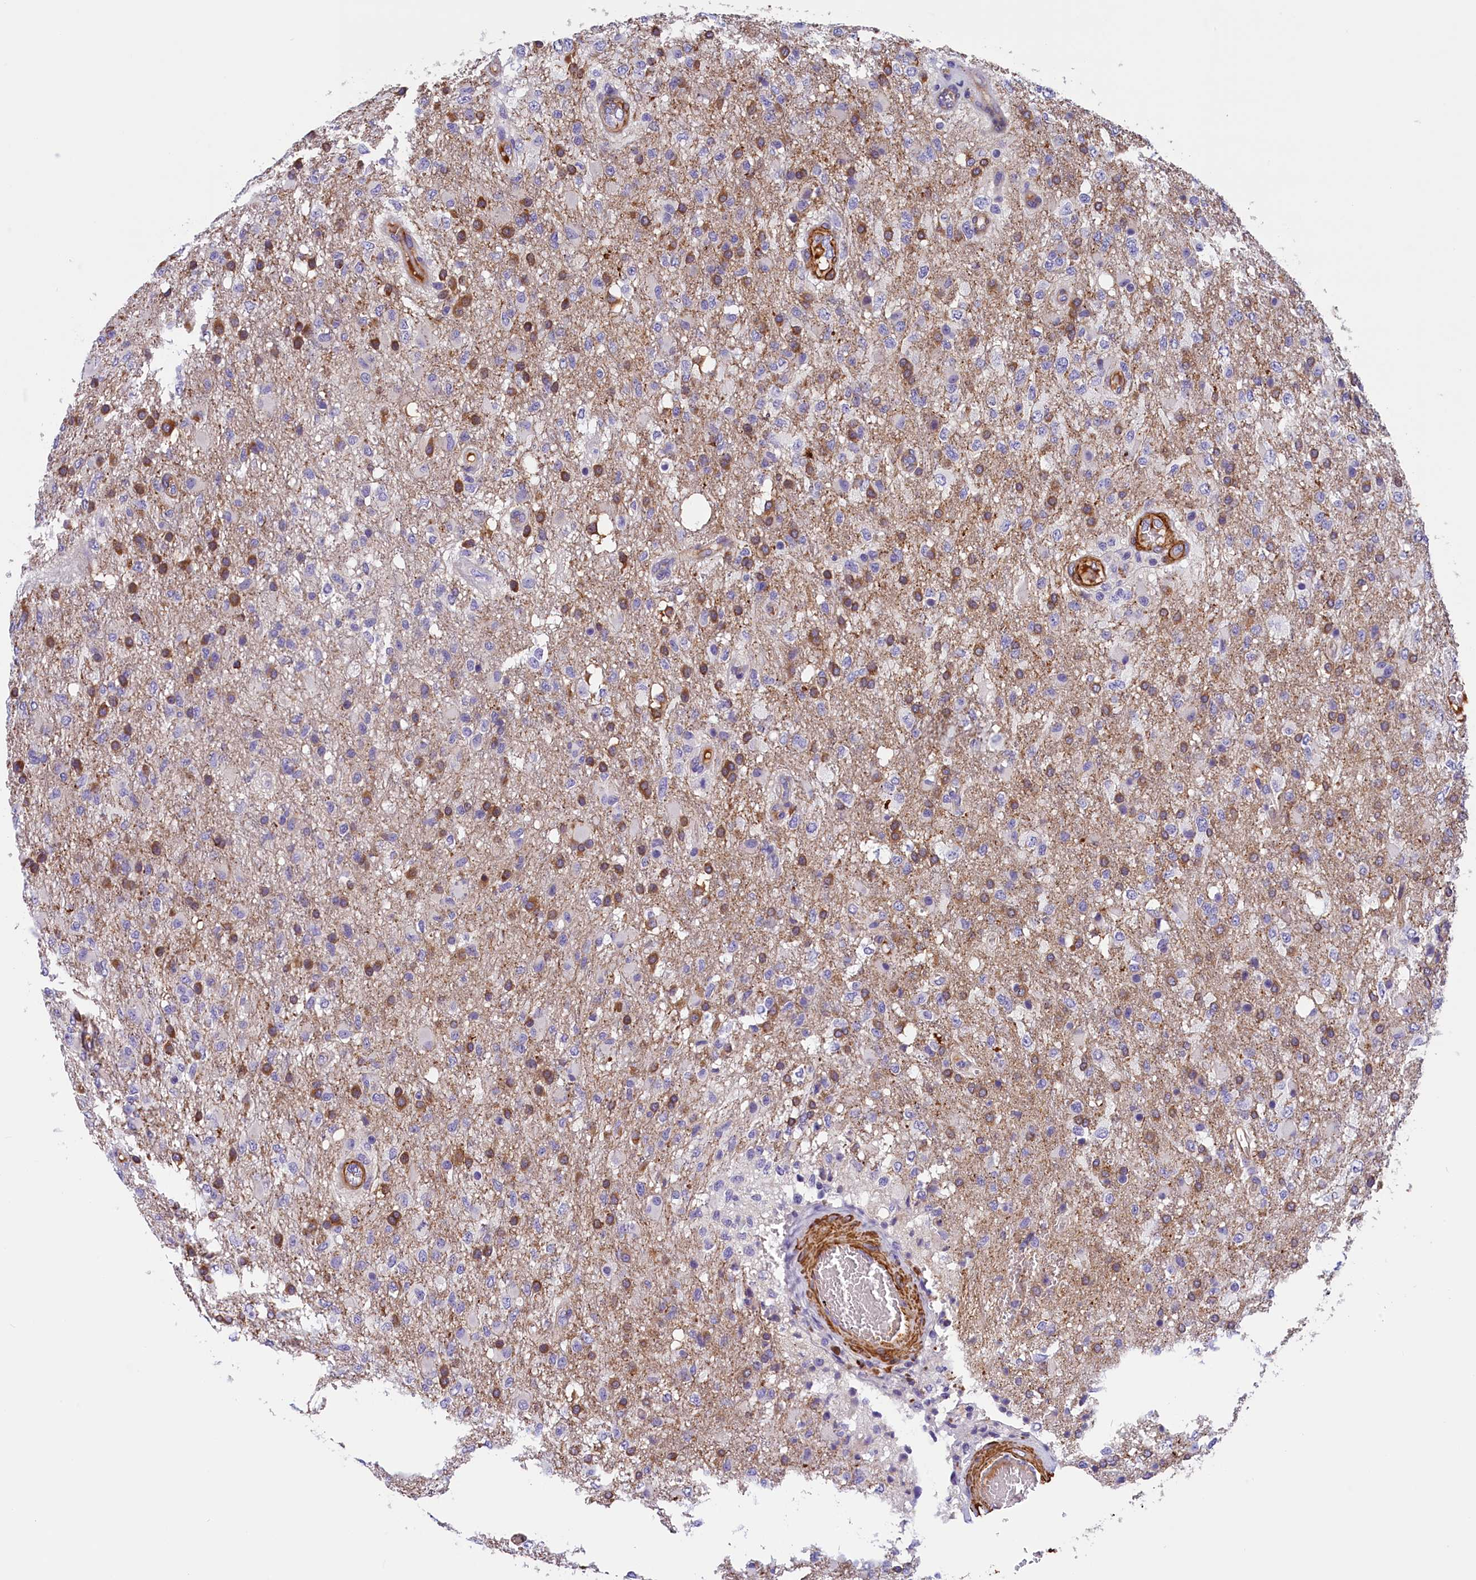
{"staining": {"intensity": "moderate", "quantity": "25%-75%", "location": "cytoplasmic/membranous"}, "tissue": "glioma", "cell_type": "Tumor cells", "image_type": "cancer", "snomed": [{"axis": "morphology", "description": "Glioma, malignant, High grade"}, {"axis": "topography", "description": "Brain"}], "caption": "This is an image of IHC staining of malignant glioma (high-grade), which shows moderate expression in the cytoplasmic/membranous of tumor cells.", "gene": "BCL2L13", "patient": {"sex": "female", "age": 74}}